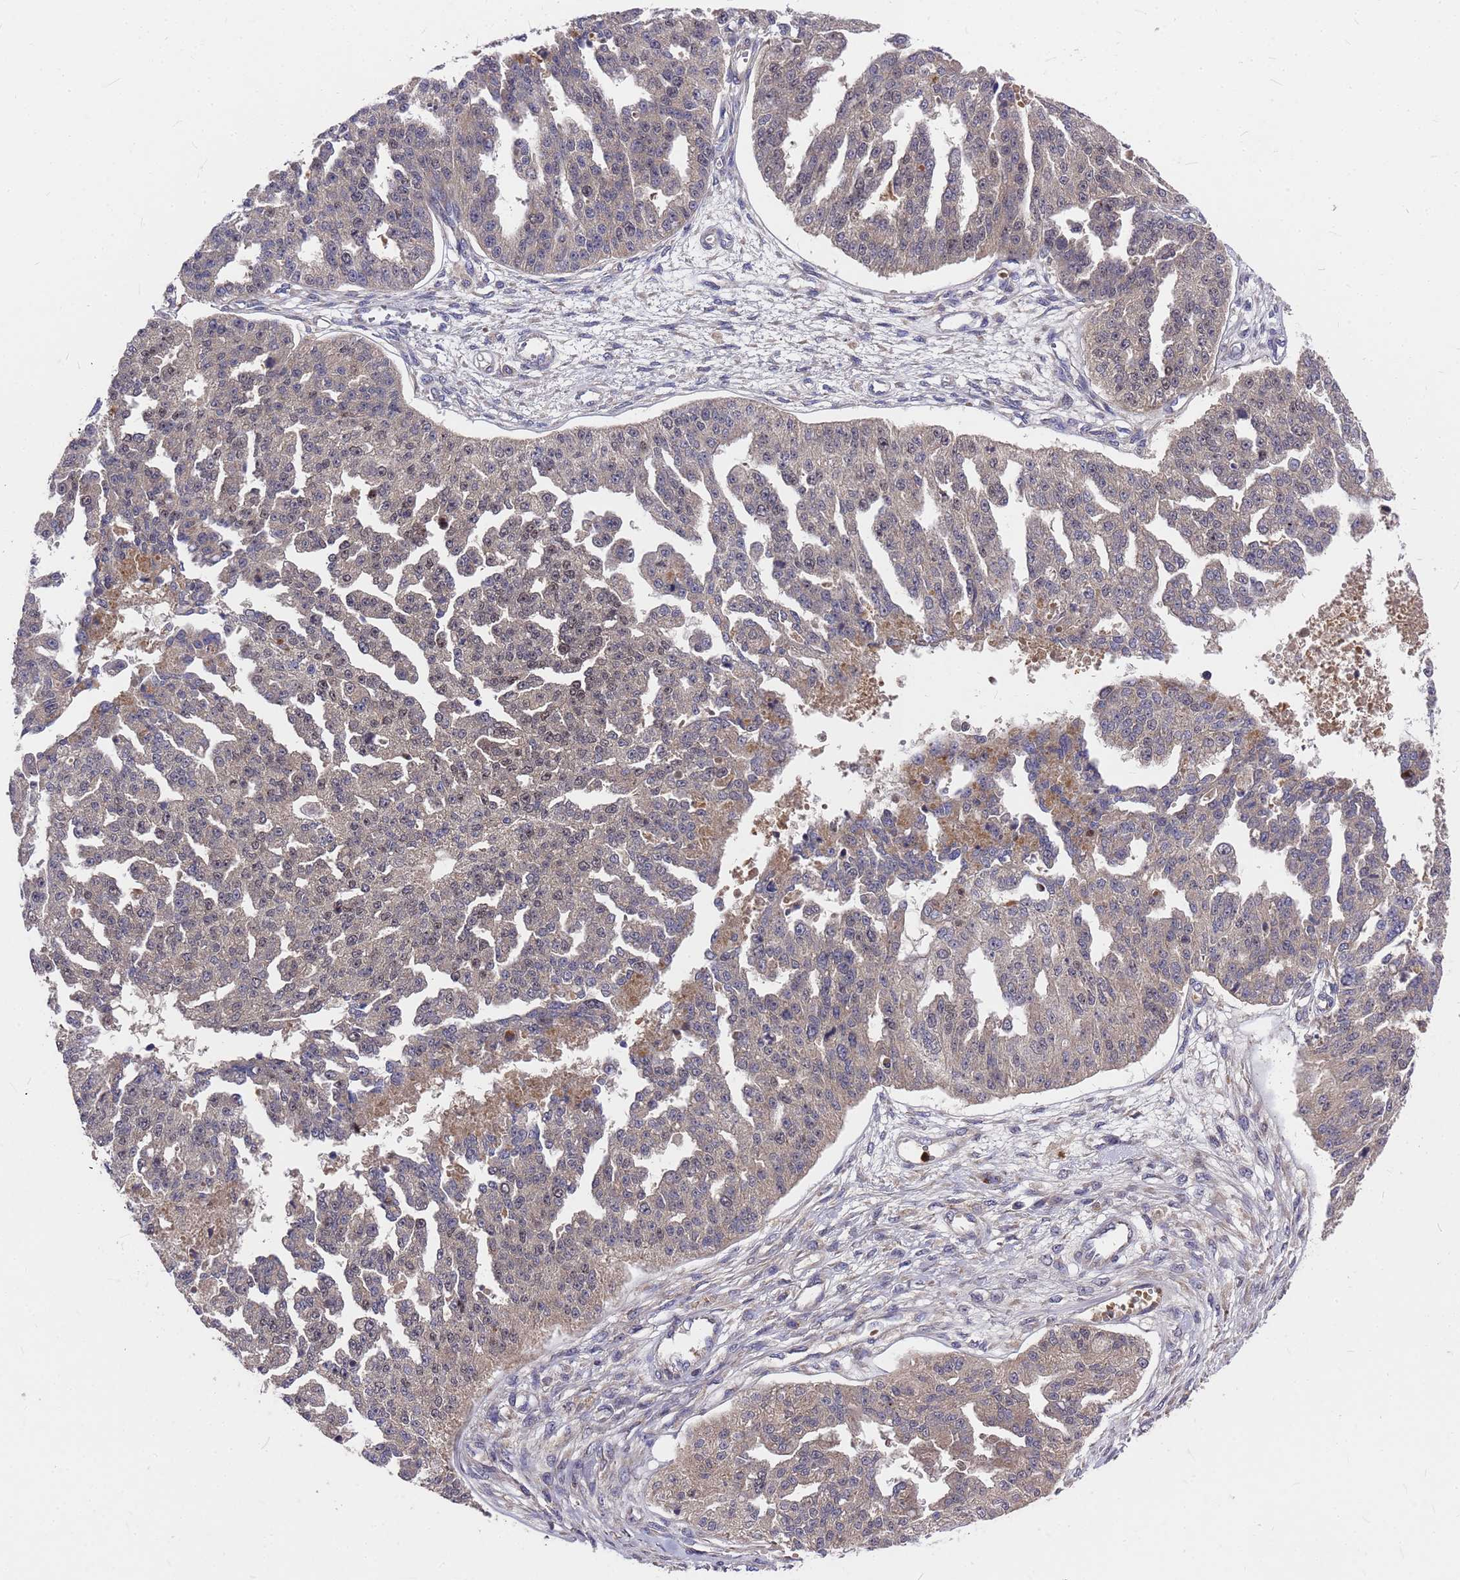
{"staining": {"intensity": "weak", "quantity": "25%-75%", "location": "cytoplasmic/membranous"}, "tissue": "ovarian cancer", "cell_type": "Tumor cells", "image_type": "cancer", "snomed": [{"axis": "morphology", "description": "Cystadenocarcinoma, serous, NOS"}, {"axis": "topography", "description": "Ovary"}], "caption": "IHC of human ovarian cancer (serous cystadenocarcinoma) shows low levels of weak cytoplasmic/membranous staining in about 25%-75% of tumor cells.", "gene": "ZNF717", "patient": {"sex": "female", "age": 58}}